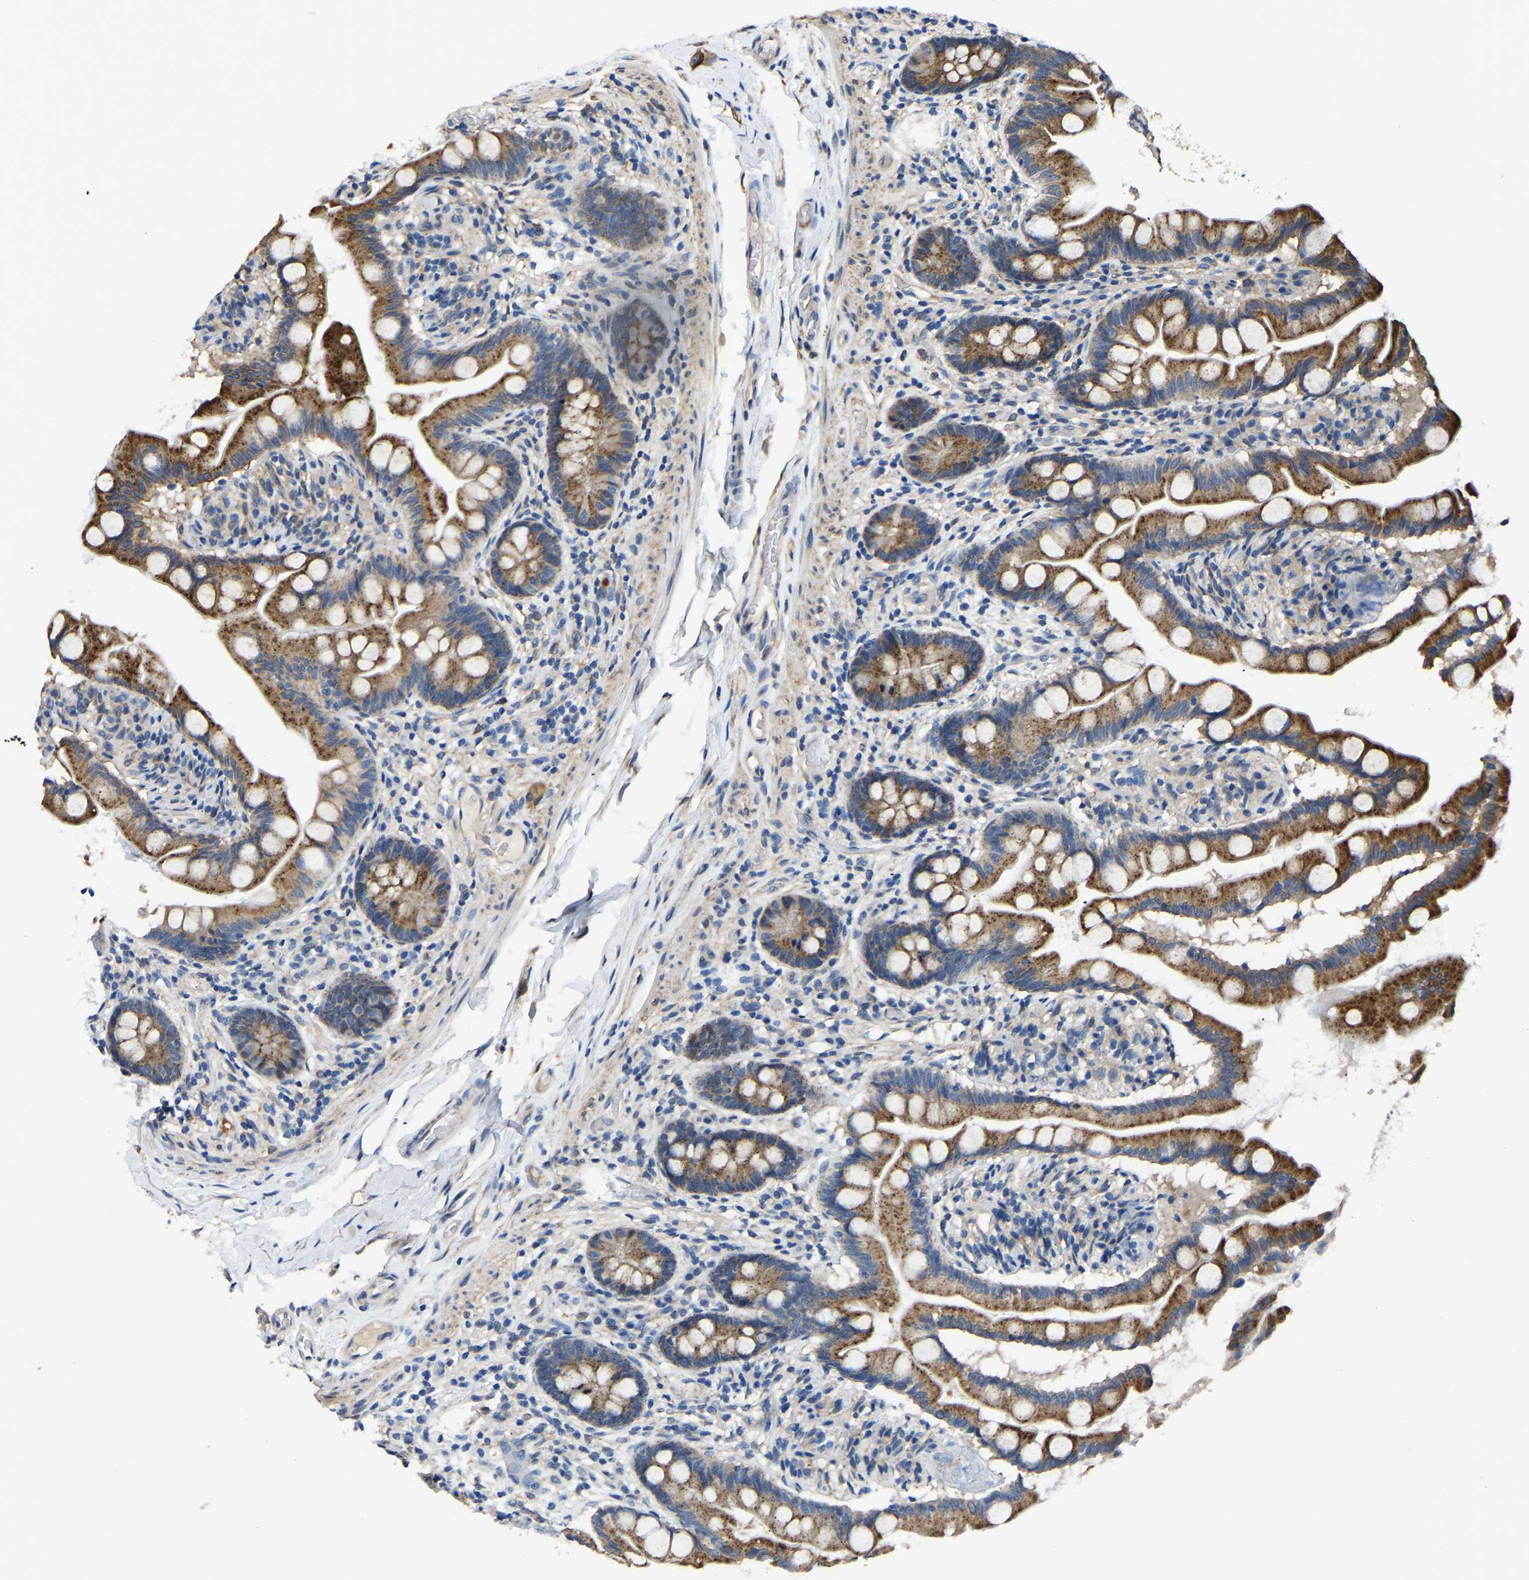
{"staining": {"intensity": "strong", "quantity": ">75%", "location": "cytoplasmic/membranous"}, "tissue": "small intestine", "cell_type": "Glandular cells", "image_type": "normal", "snomed": [{"axis": "morphology", "description": "Normal tissue, NOS"}, {"axis": "topography", "description": "Small intestine"}], "caption": "IHC of benign human small intestine shows high levels of strong cytoplasmic/membranous staining in approximately >75% of glandular cells.", "gene": "ARL6IP5", "patient": {"sex": "female", "age": 56}}